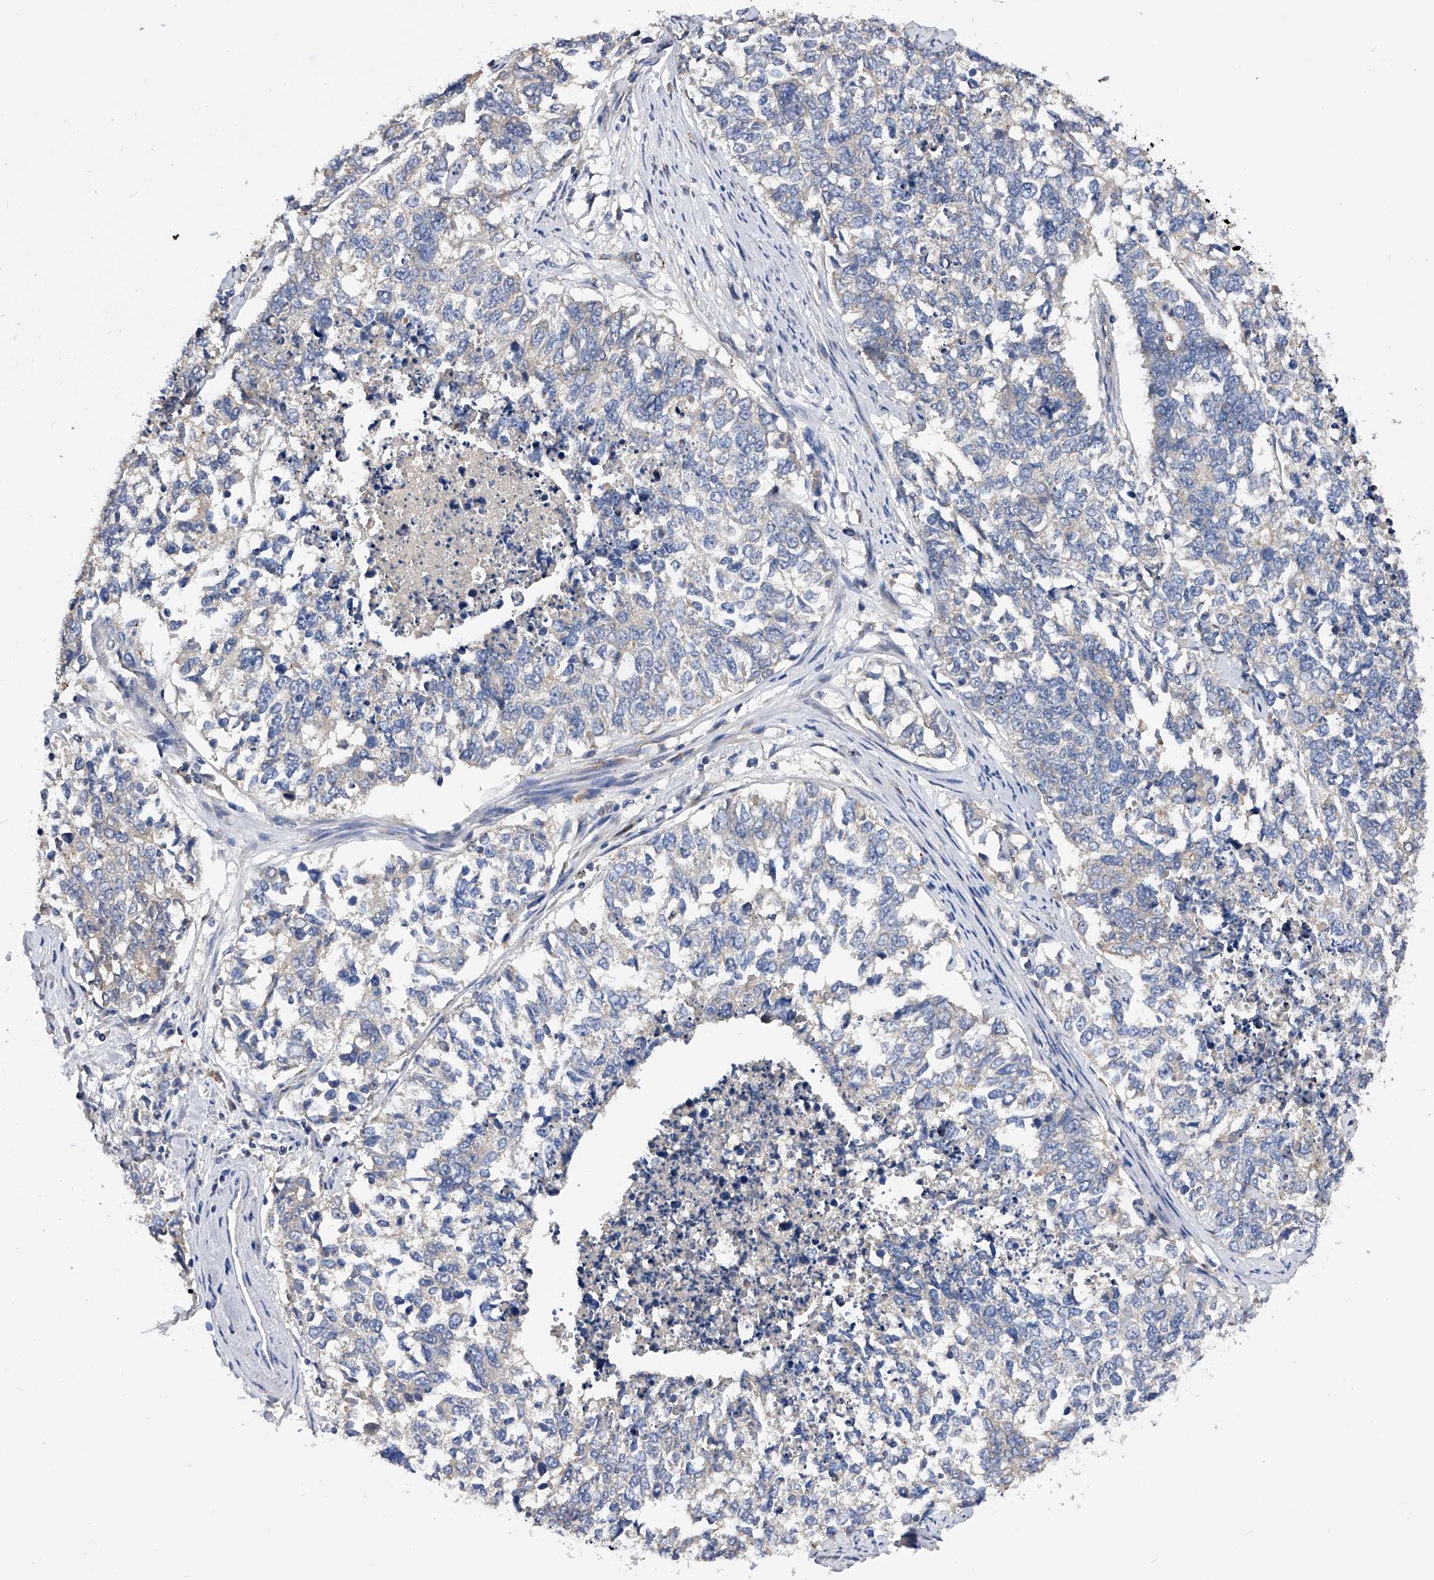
{"staining": {"intensity": "negative", "quantity": "none", "location": "none"}, "tissue": "cervical cancer", "cell_type": "Tumor cells", "image_type": "cancer", "snomed": [{"axis": "morphology", "description": "Squamous cell carcinoma, NOS"}, {"axis": "topography", "description": "Cervix"}], "caption": "This is an IHC image of human cervical cancer (squamous cell carcinoma). There is no expression in tumor cells.", "gene": "ARL4C", "patient": {"sex": "female", "age": 63}}